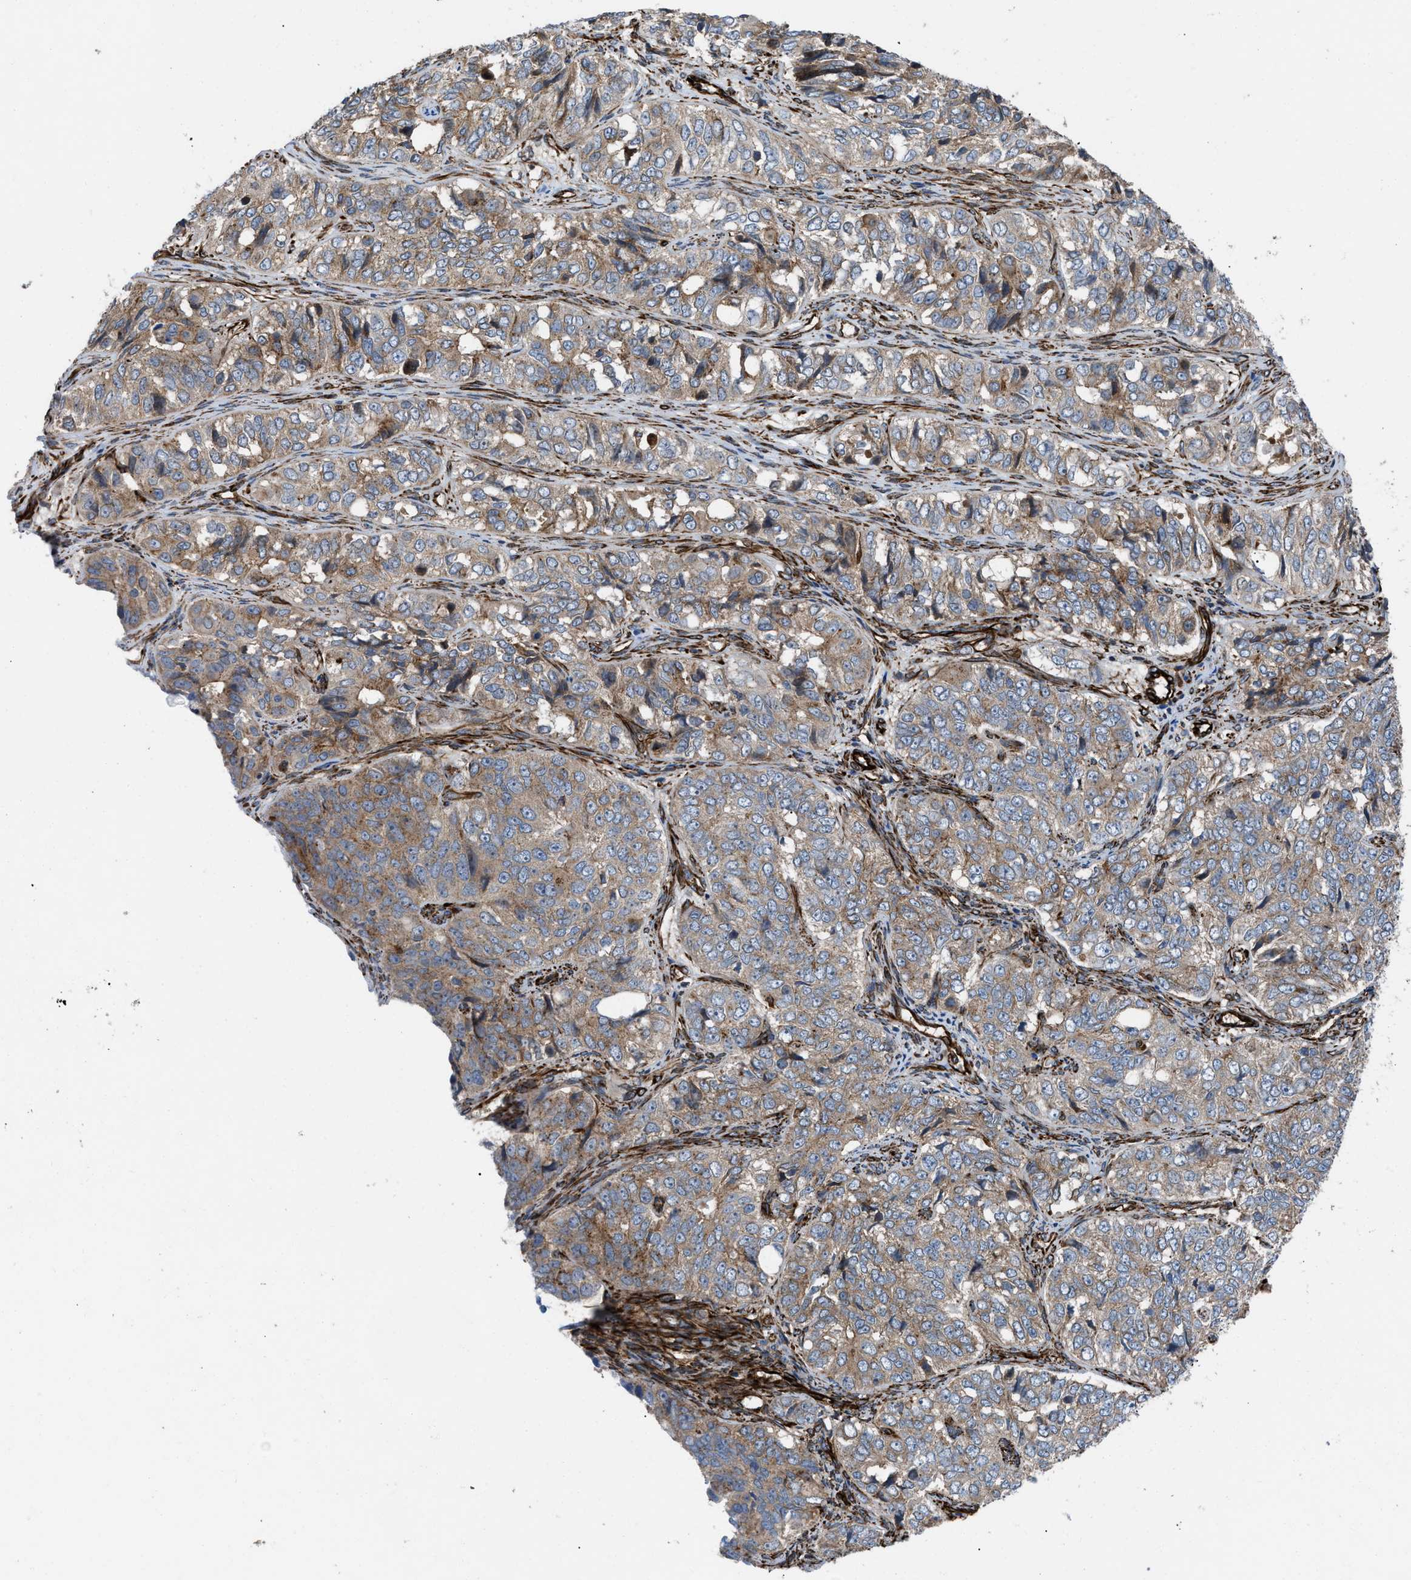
{"staining": {"intensity": "moderate", "quantity": ">75%", "location": "cytoplasmic/membranous"}, "tissue": "ovarian cancer", "cell_type": "Tumor cells", "image_type": "cancer", "snomed": [{"axis": "morphology", "description": "Carcinoma, endometroid"}, {"axis": "topography", "description": "Ovary"}], "caption": "This is a photomicrograph of immunohistochemistry staining of ovarian cancer, which shows moderate expression in the cytoplasmic/membranous of tumor cells.", "gene": "PTPRE", "patient": {"sex": "female", "age": 51}}